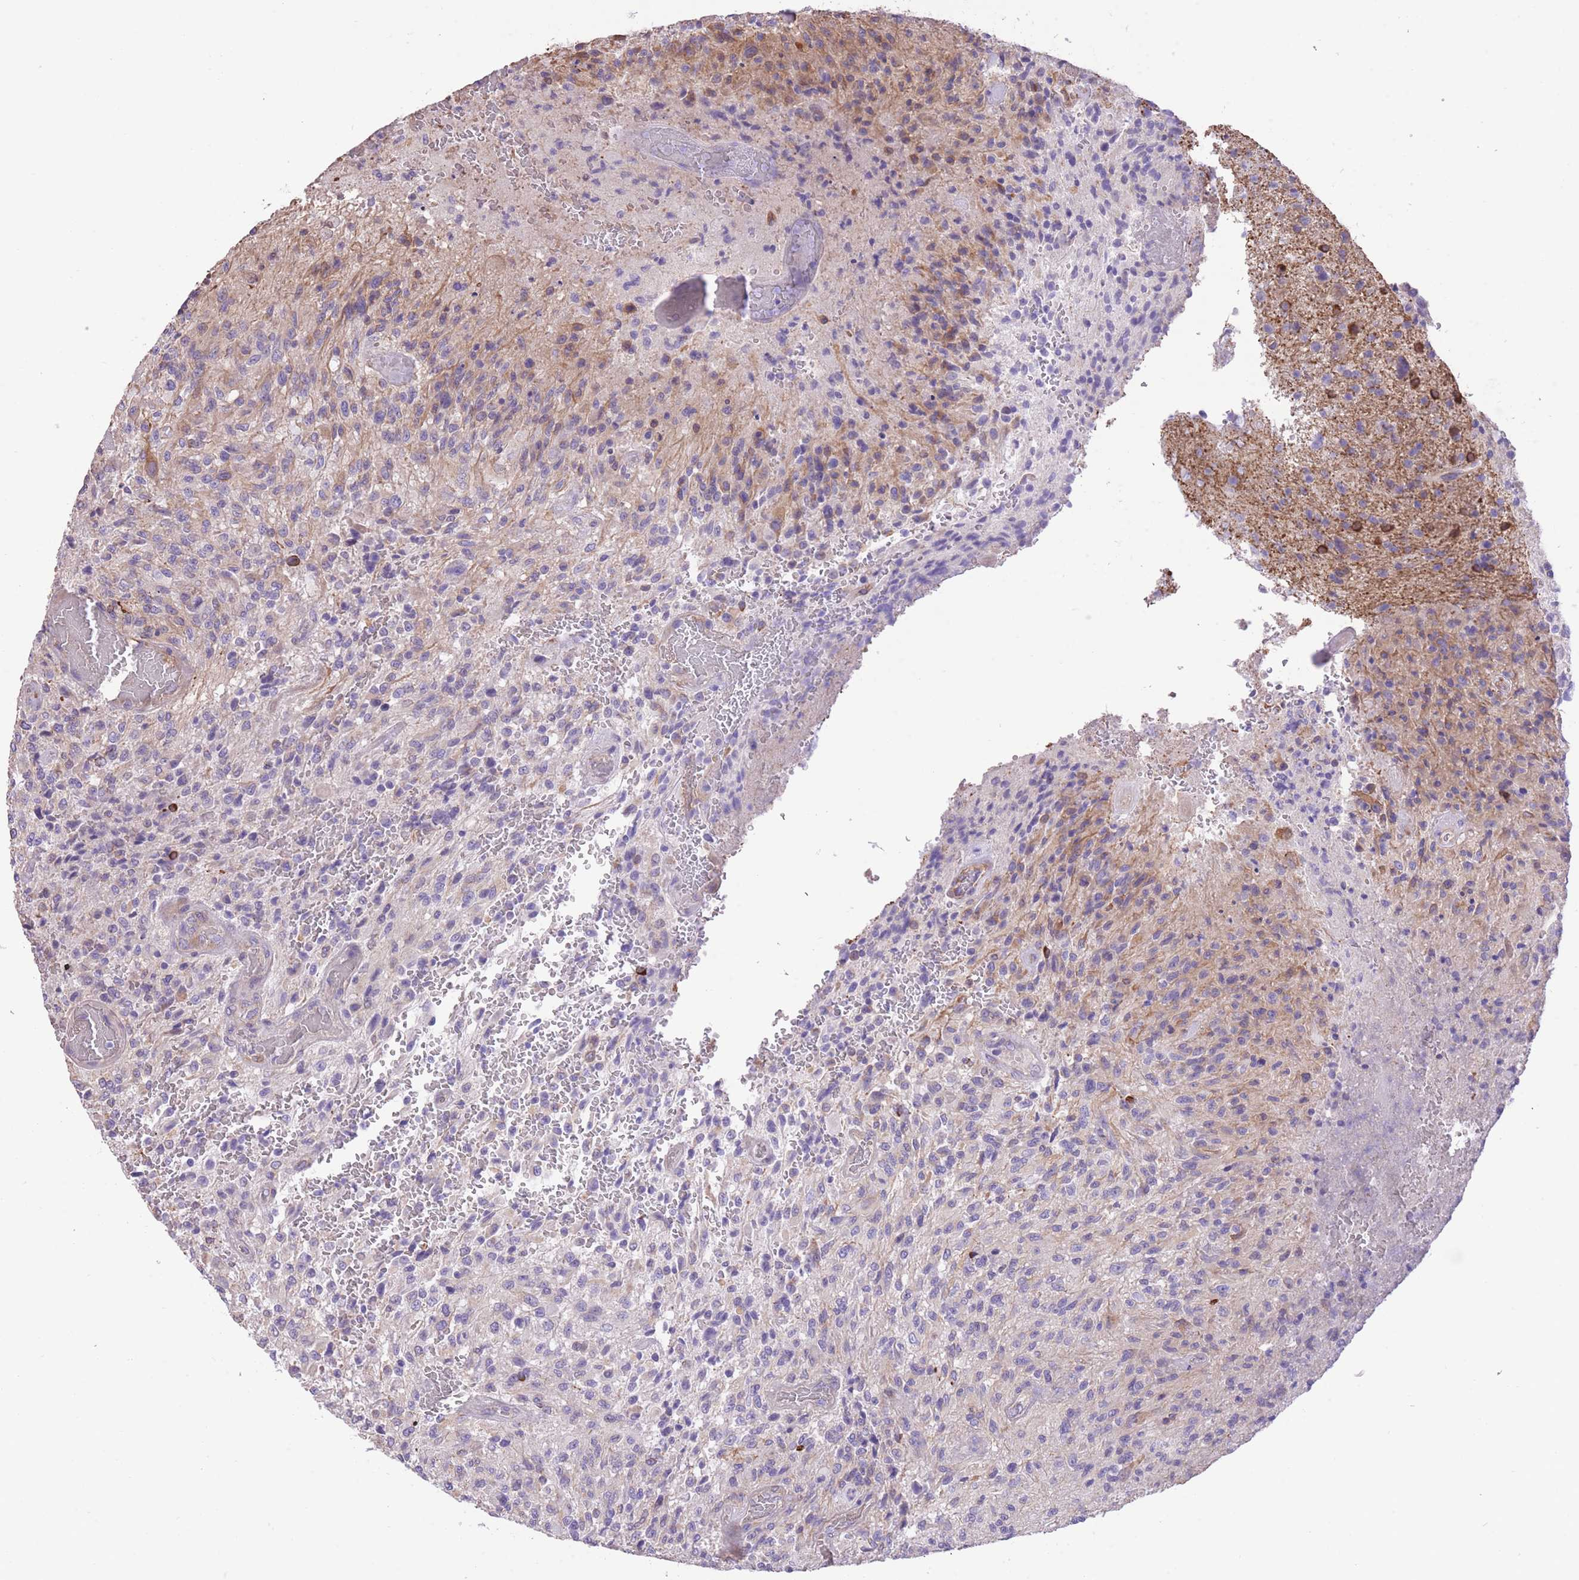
{"staining": {"intensity": "weak", "quantity": "<25%", "location": "cytoplasmic/membranous"}, "tissue": "glioma", "cell_type": "Tumor cells", "image_type": "cancer", "snomed": [{"axis": "morphology", "description": "Normal tissue, NOS"}, {"axis": "morphology", "description": "Glioma, malignant, High grade"}, {"axis": "topography", "description": "Cerebral cortex"}], "caption": "Micrograph shows no significant protein expression in tumor cells of glioma. (DAB immunohistochemistry (IHC), high magnification).", "gene": "RHOU", "patient": {"sex": "male", "age": 56}}